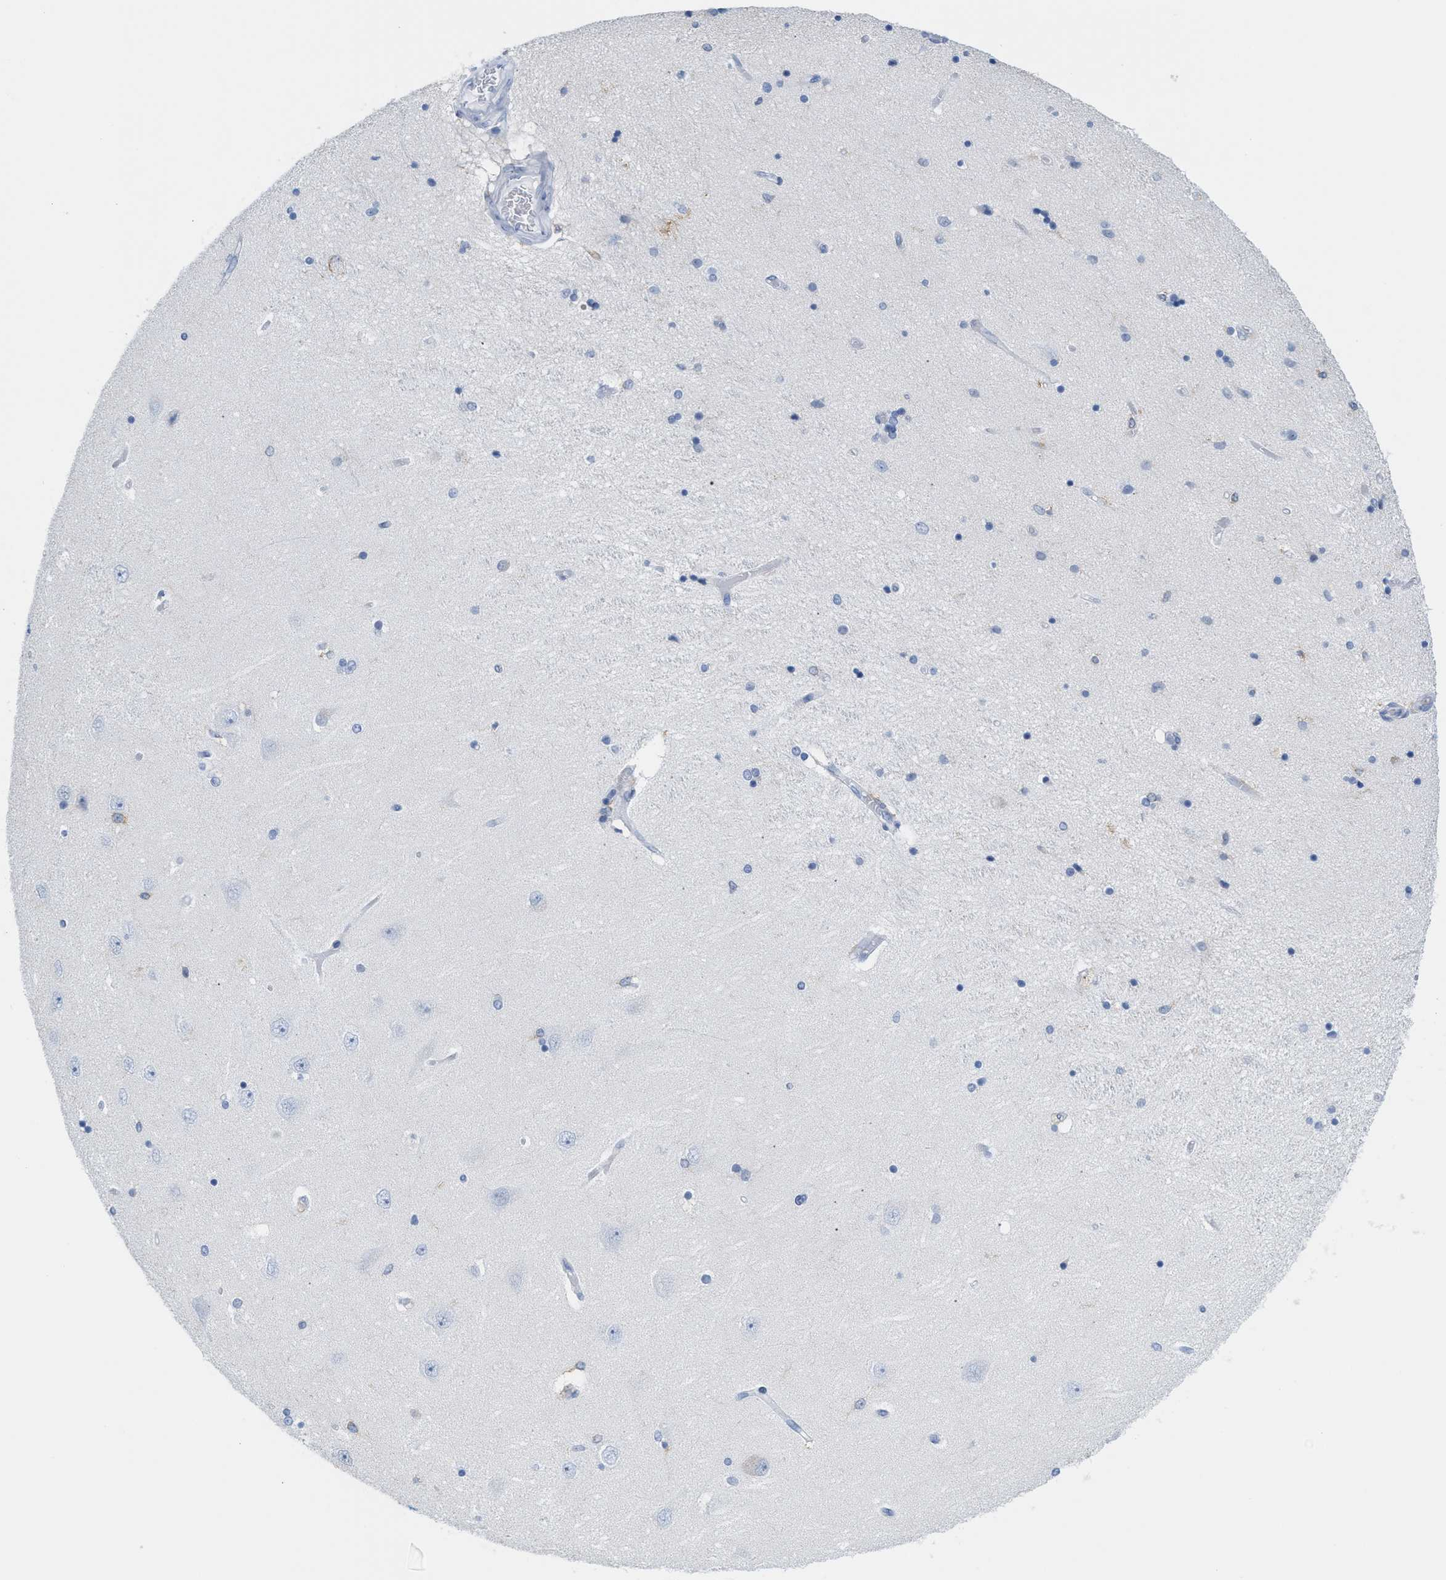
{"staining": {"intensity": "negative", "quantity": "none", "location": "none"}, "tissue": "hippocampus", "cell_type": "Glial cells", "image_type": "normal", "snomed": [{"axis": "morphology", "description": "Normal tissue, NOS"}, {"axis": "topography", "description": "Hippocampus"}], "caption": "A high-resolution image shows IHC staining of unremarkable hippocampus, which demonstrates no significant positivity in glial cells.", "gene": "IL16", "patient": {"sex": "female", "age": 54}}